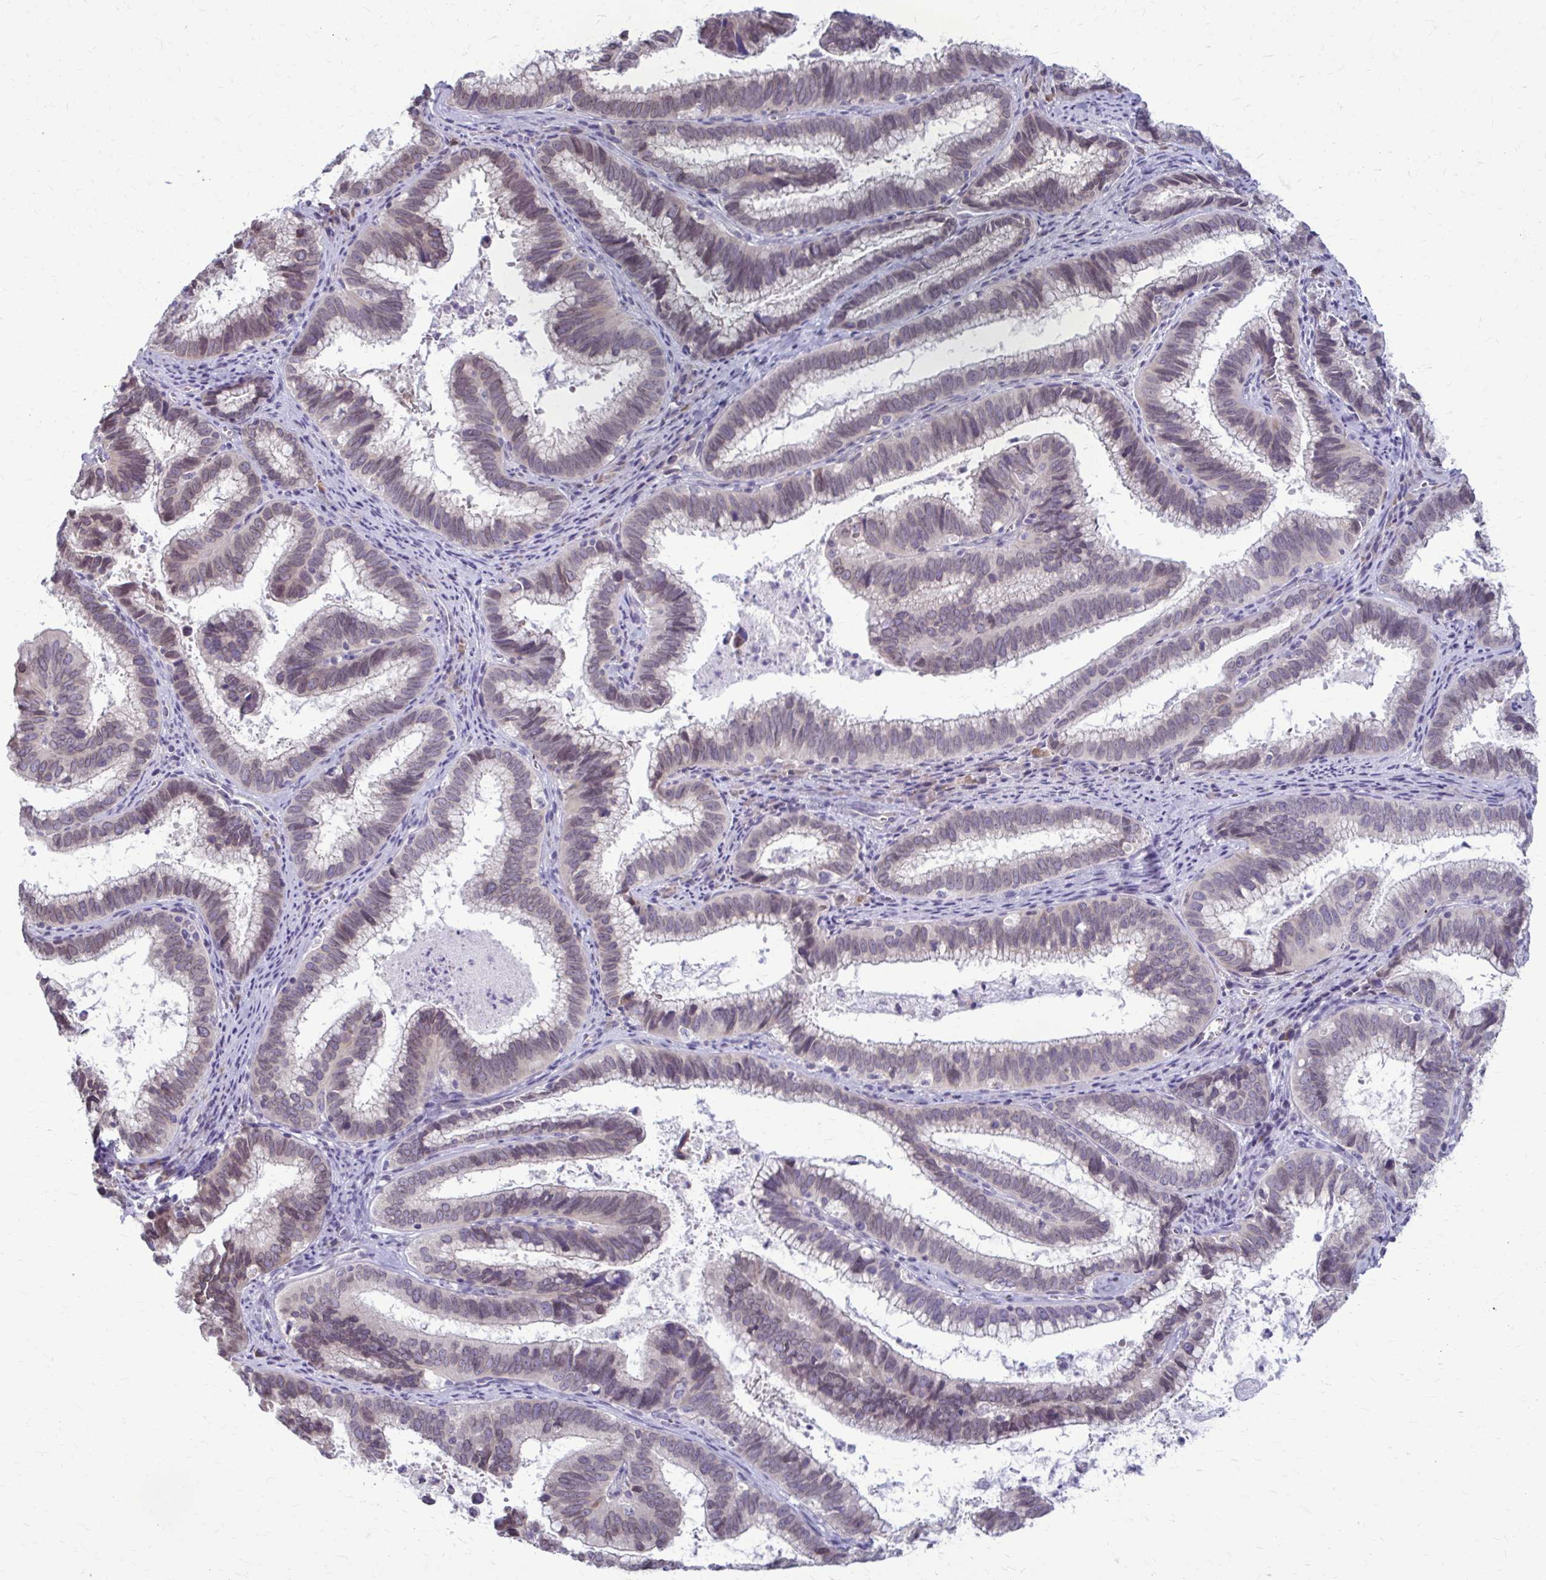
{"staining": {"intensity": "weak", "quantity": "<25%", "location": "cytoplasmic/membranous"}, "tissue": "cervical cancer", "cell_type": "Tumor cells", "image_type": "cancer", "snomed": [{"axis": "morphology", "description": "Adenocarcinoma, NOS"}, {"axis": "topography", "description": "Cervix"}], "caption": "Cervical cancer was stained to show a protein in brown. There is no significant positivity in tumor cells. (Stains: DAB immunohistochemistry (IHC) with hematoxylin counter stain, Microscopy: brightfield microscopy at high magnification).", "gene": "MCRIP2", "patient": {"sex": "female", "age": 61}}